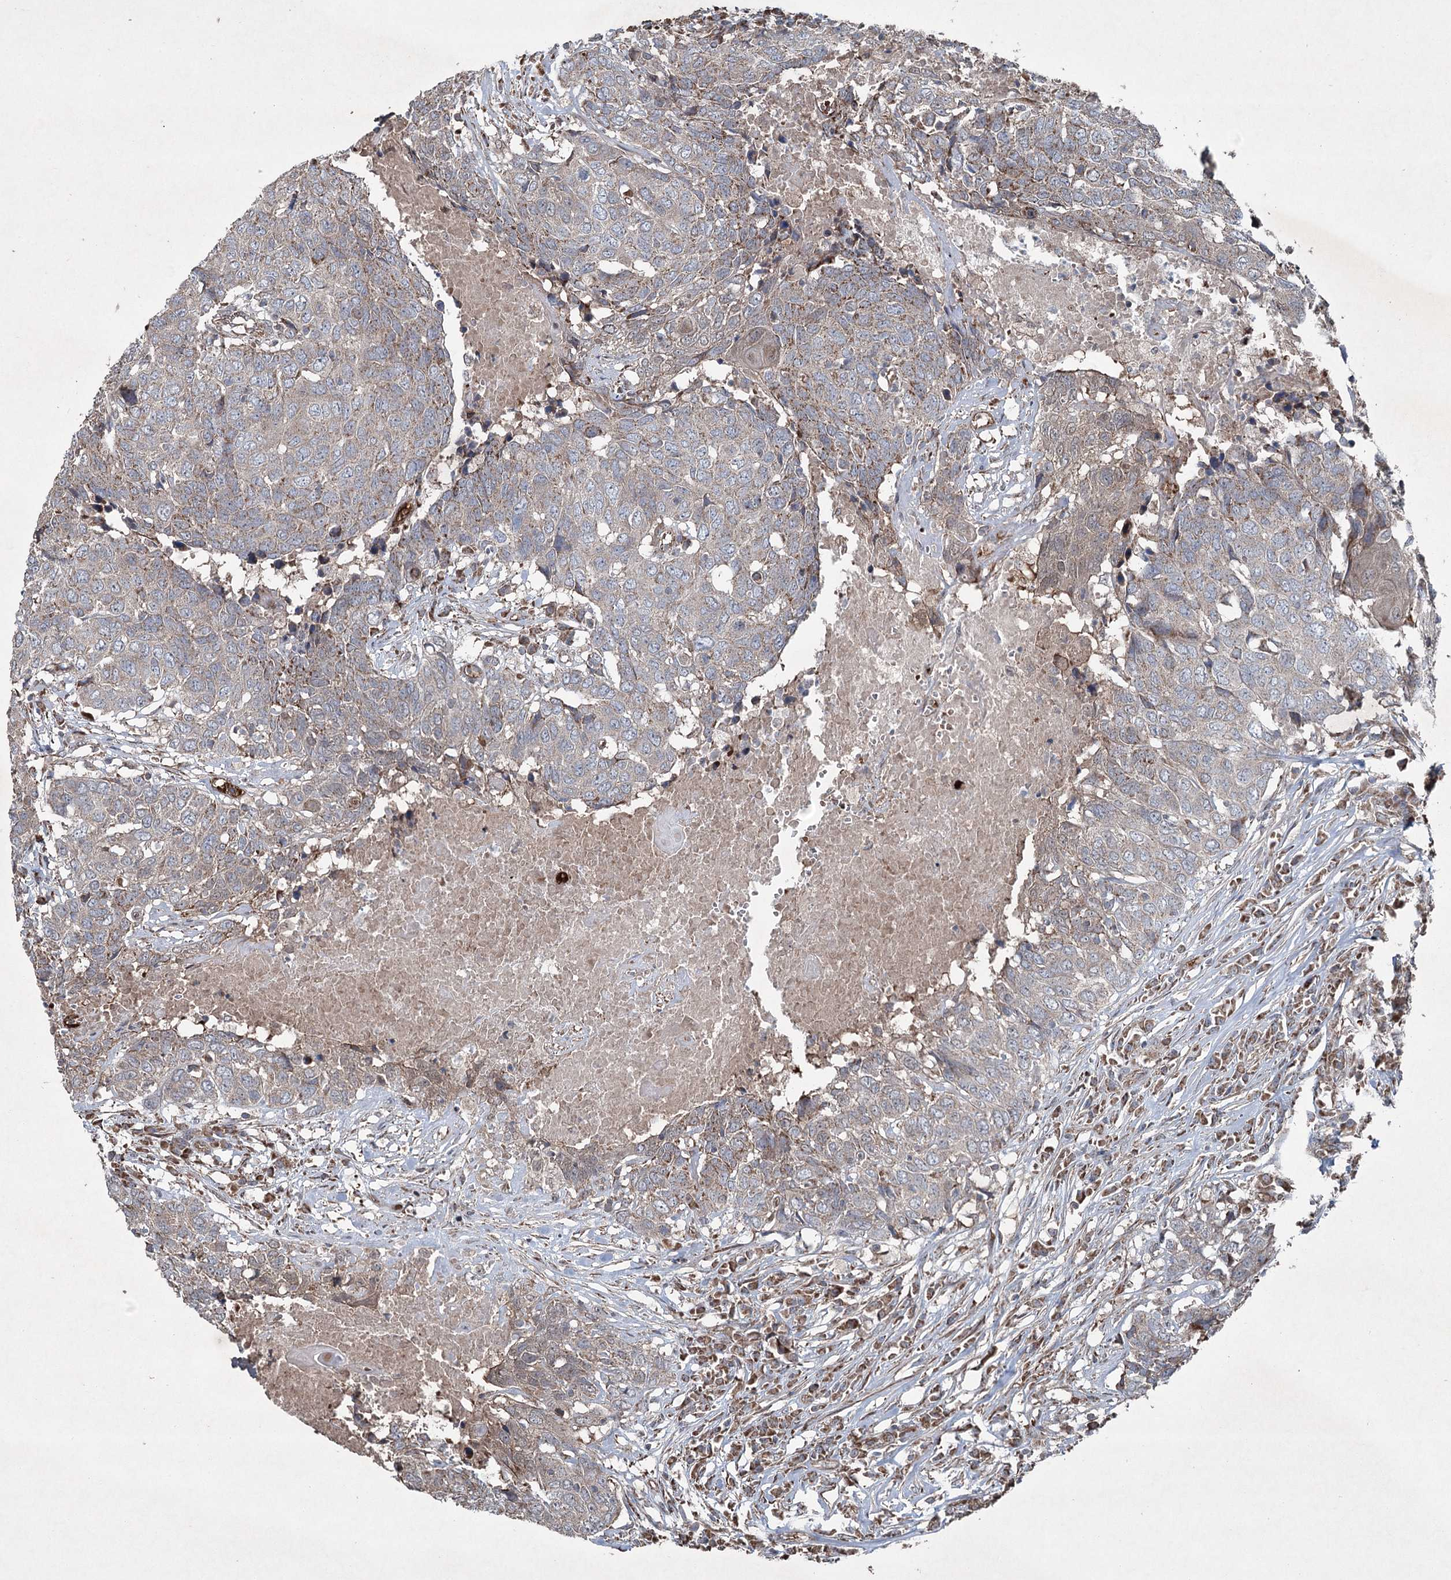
{"staining": {"intensity": "moderate", "quantity": "<25%", "location": "cytoplasmic/membranous"}, "tissue": "head and neck cancer", "cell_type": "Tumor cells", "image_type": "cancer", "snomed": [{"axis": "morphology", "description": "Squamous cell carcinoma, NOS"}, {"axis": "topography", "description": "Head-Neck"}], "caption": "High-power microscopy captured an immunohistochemistry (IHC) histopathology image of squamous cell carcinoma (head and neck), revealing moderate cytoplasmic/membranous staining in about <25% of tumor cells.", "gene": "SERINC5", "patient": {"sex": "male", "age": 66}}